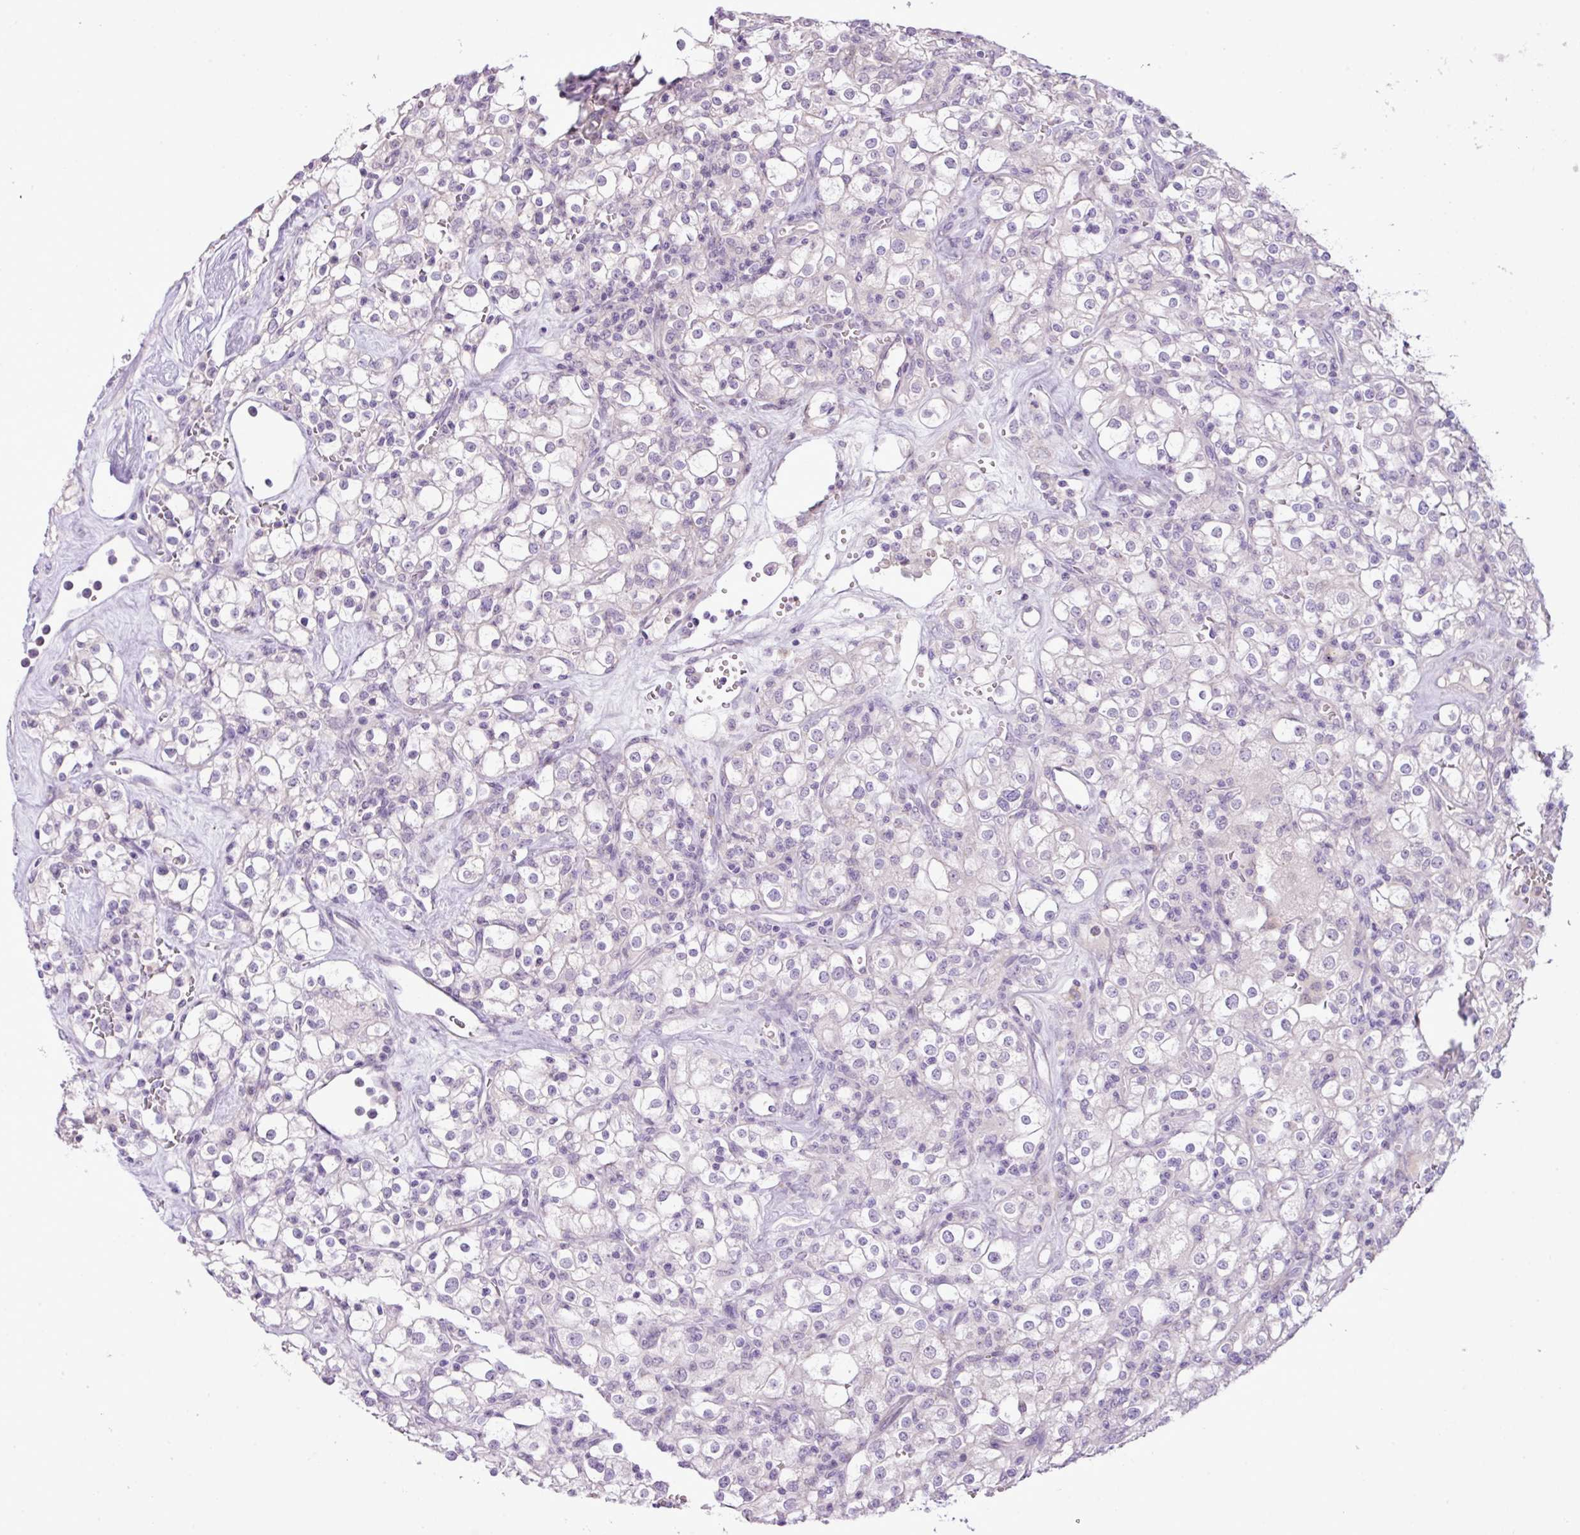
{"staining": {"intensity": "negative", "quantity": "none", "location": "none"}, "tissue": "renal cancer", "cell_type": "Tumor cells", "image_type": "cancer", "snomed": [{"axis": "morphology", "description": "Adenocarcinoma, NOS"}, {"axis": "topography", "description": "Kidney"}], "caption": "Photomicrograph shows no protein positivity in tumor cells of renal adenocarcinoma tissue.", "gene": "DNAJB13", "patient": {"sex": "female", "age": 74}}